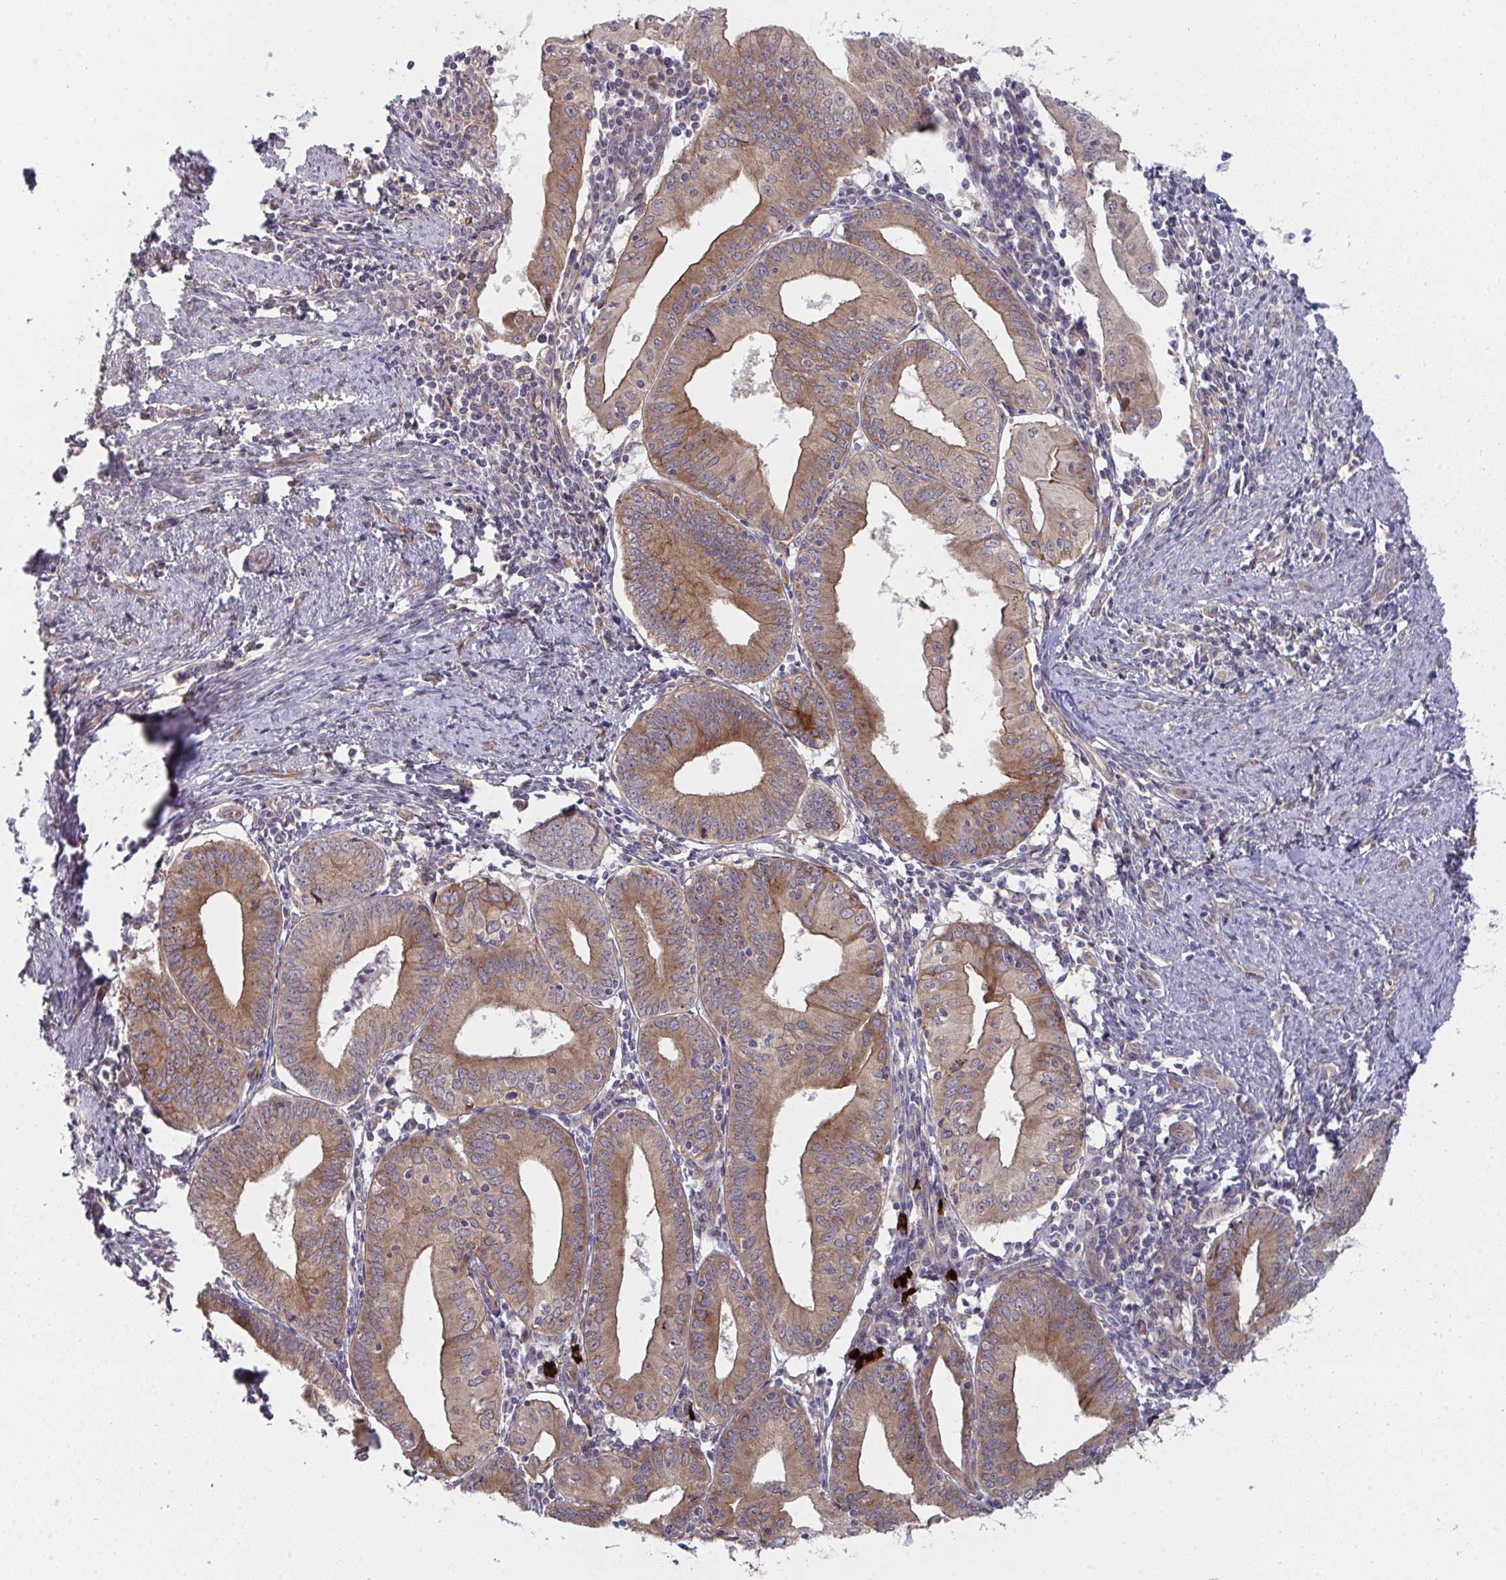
{"staining": {"intensity": "strong", "quantity": ">75%", "location": "cytoplasmic/membranous"}, "tissue": "endometrial cancer", "cell_type": "Tumor cells", "image_type": "cancer", "snomed": [{"axis": "morphology", "description": "Adenocarcinoma, NOS"}, {"axis": "topography", "description": "Endometrium"}], "caption": "Human endometrial adenocarcinoma stained with a brown dye exhibits strong cytoplasmic/membranous positive expression in approximately >75% of tumor cells.", "gene": "CASP9", "patient": {"sex": "female", "age": 60}}